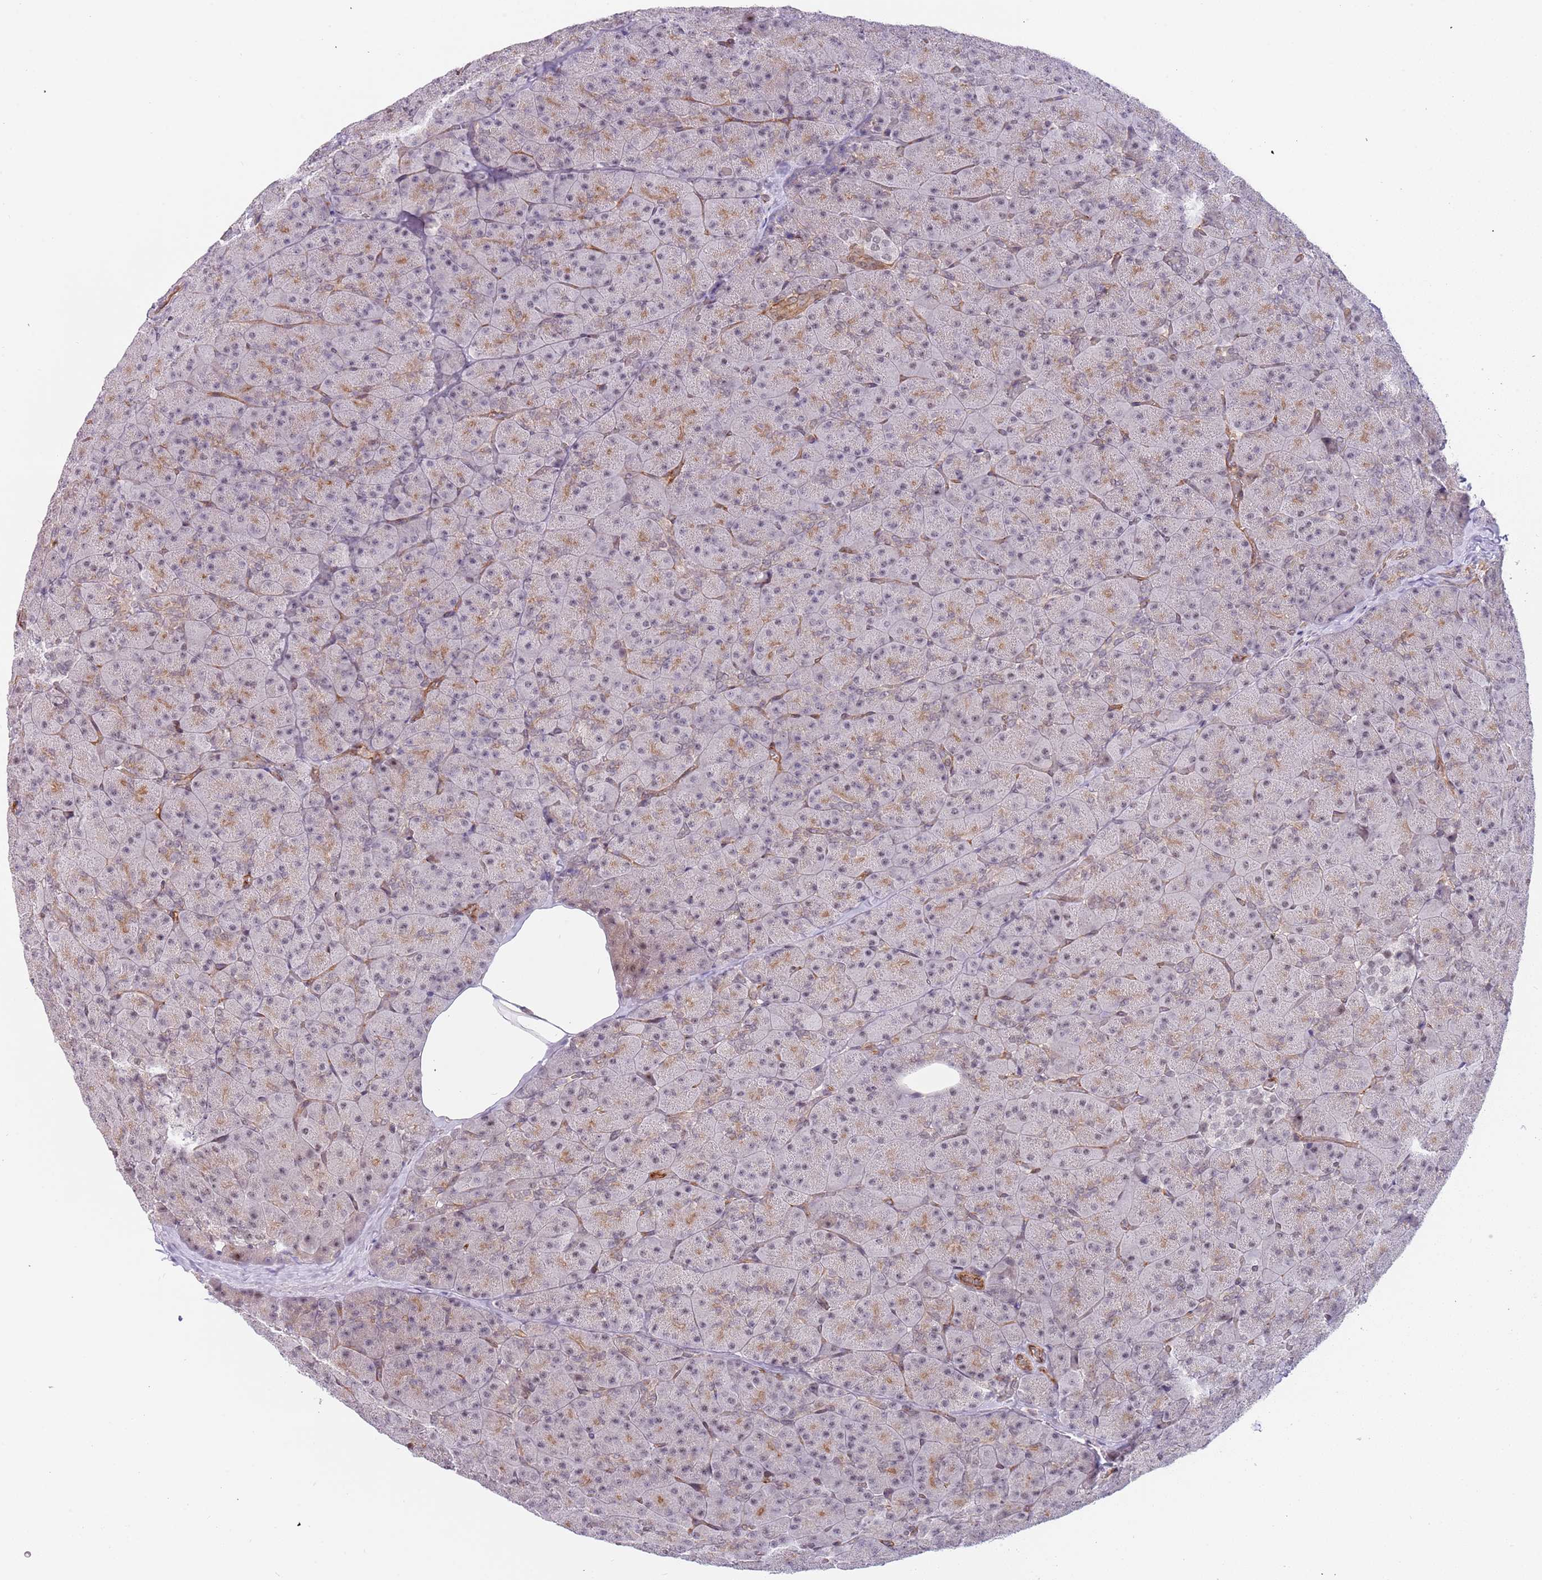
{"staining": {"intensity": "moderate", "quantity": "25%-75%", "location": "cytoplasmic/membranous,nuclear"}, "tissue": "pancreas", "cell_type": "Exocrine glandular cells", "image_type": "normal", "snomed": [{"axis": "morphology", "description": "Normal tissue, NOS"}, {"axis": "topography", "description": "Pancreas"}], "caption": "The photomicrograph displays immunohistochemical staining of benign pancreas. There is moderate cytoplasmic/membranous,nuclear expression is seen in approximately 25%-75% of exocrine glandular cells.", "gene": "LRMDA", "patient": {"sex": "male", "age": 36}}